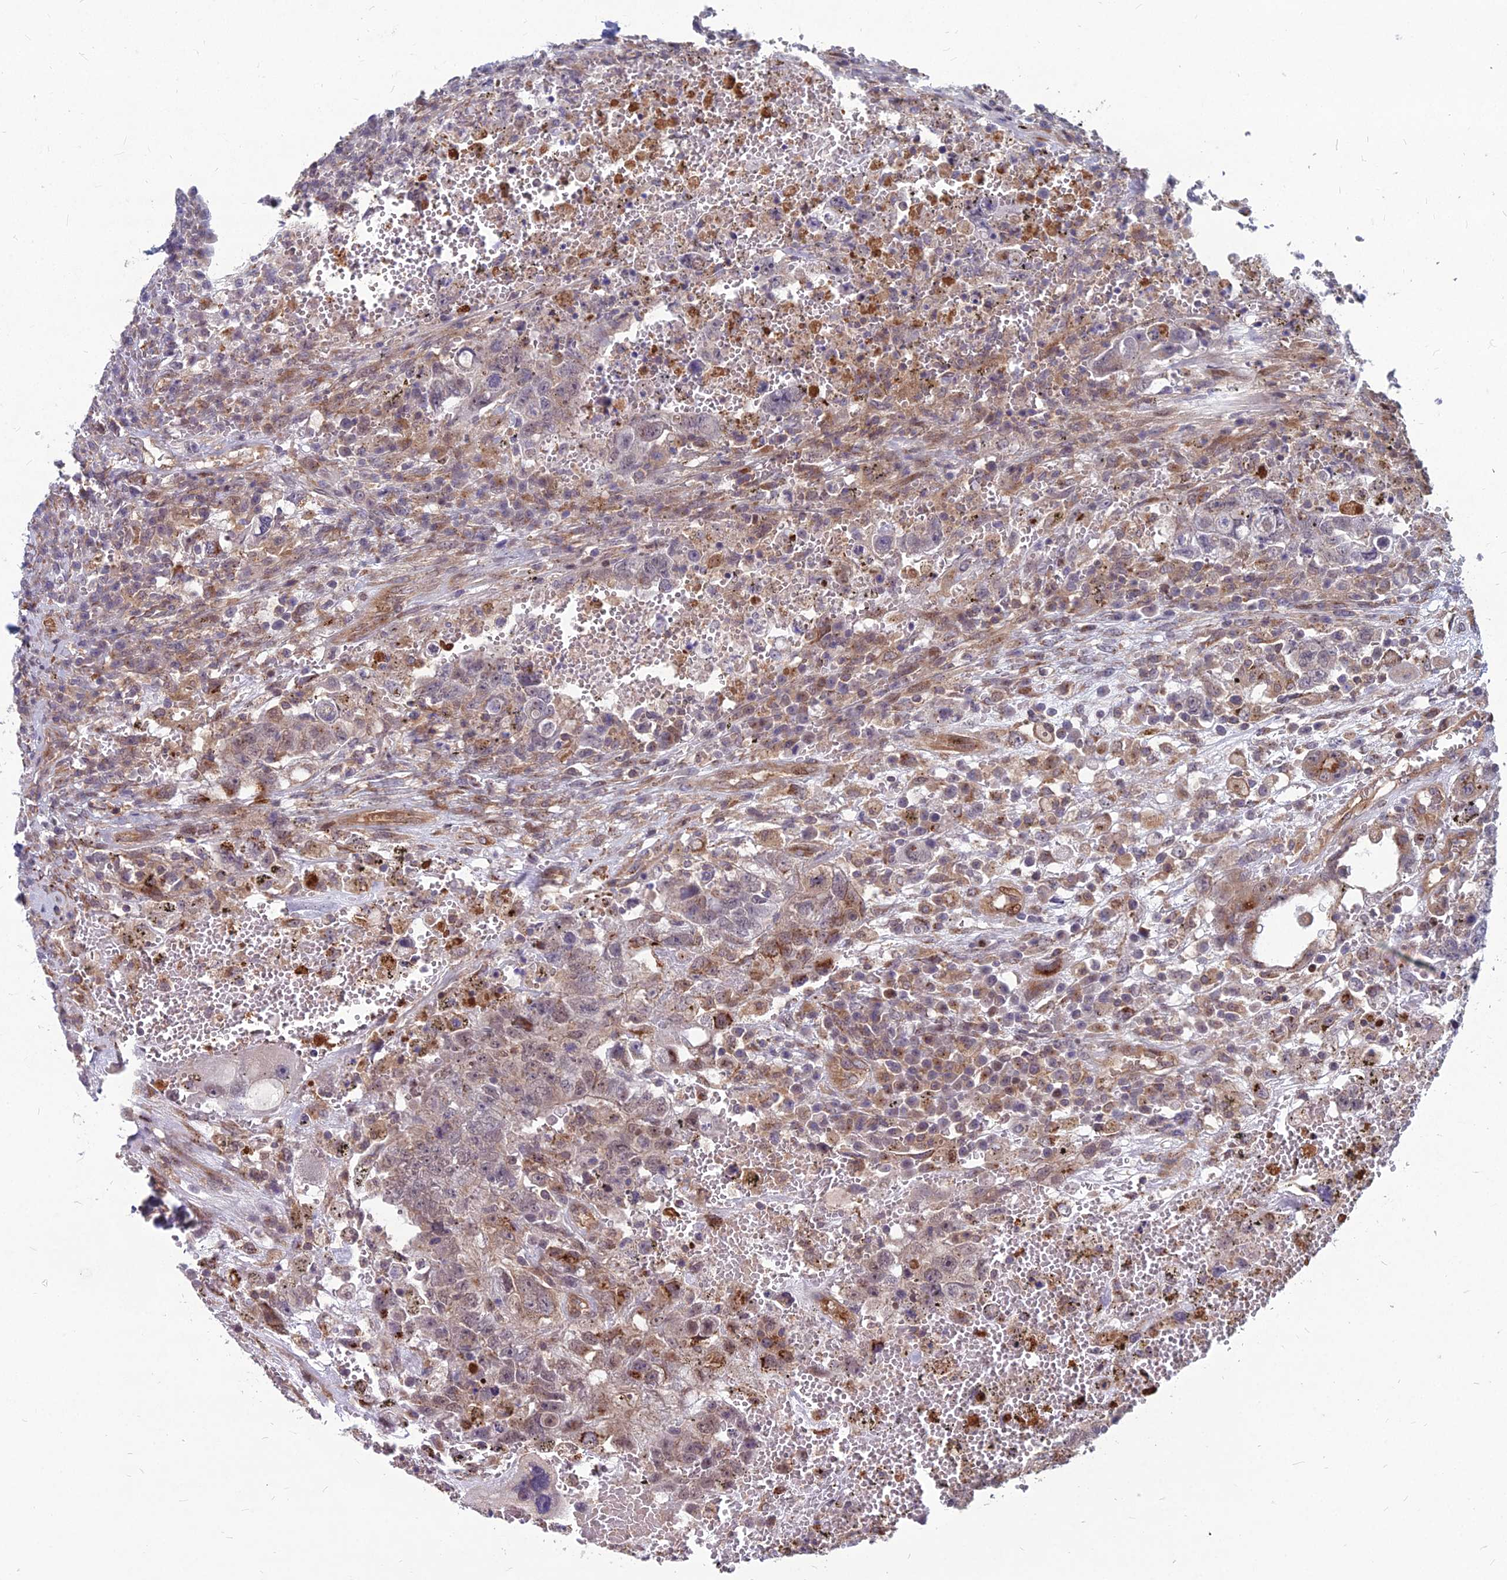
{"staining": {"intensity": "negative", "quantity": "none", "location": "none"}, "tissue": "testis cancer", "cell_type": "Tumor cells", "image_type": "cancer", "snomed": [{"axis": "morphology", "description": "Carcinoma, Embryonal, NOS"}, {"axis": "topography", "description": "Testis"}], "caption": "High power microscopy micrograph of an IHC photomicrograph of testis cancer (embryonal carcinoma), revealing no significant expression in tumor cells.", "gene": "MFSD8", "patient": {"sex": "male", "age": 26}}